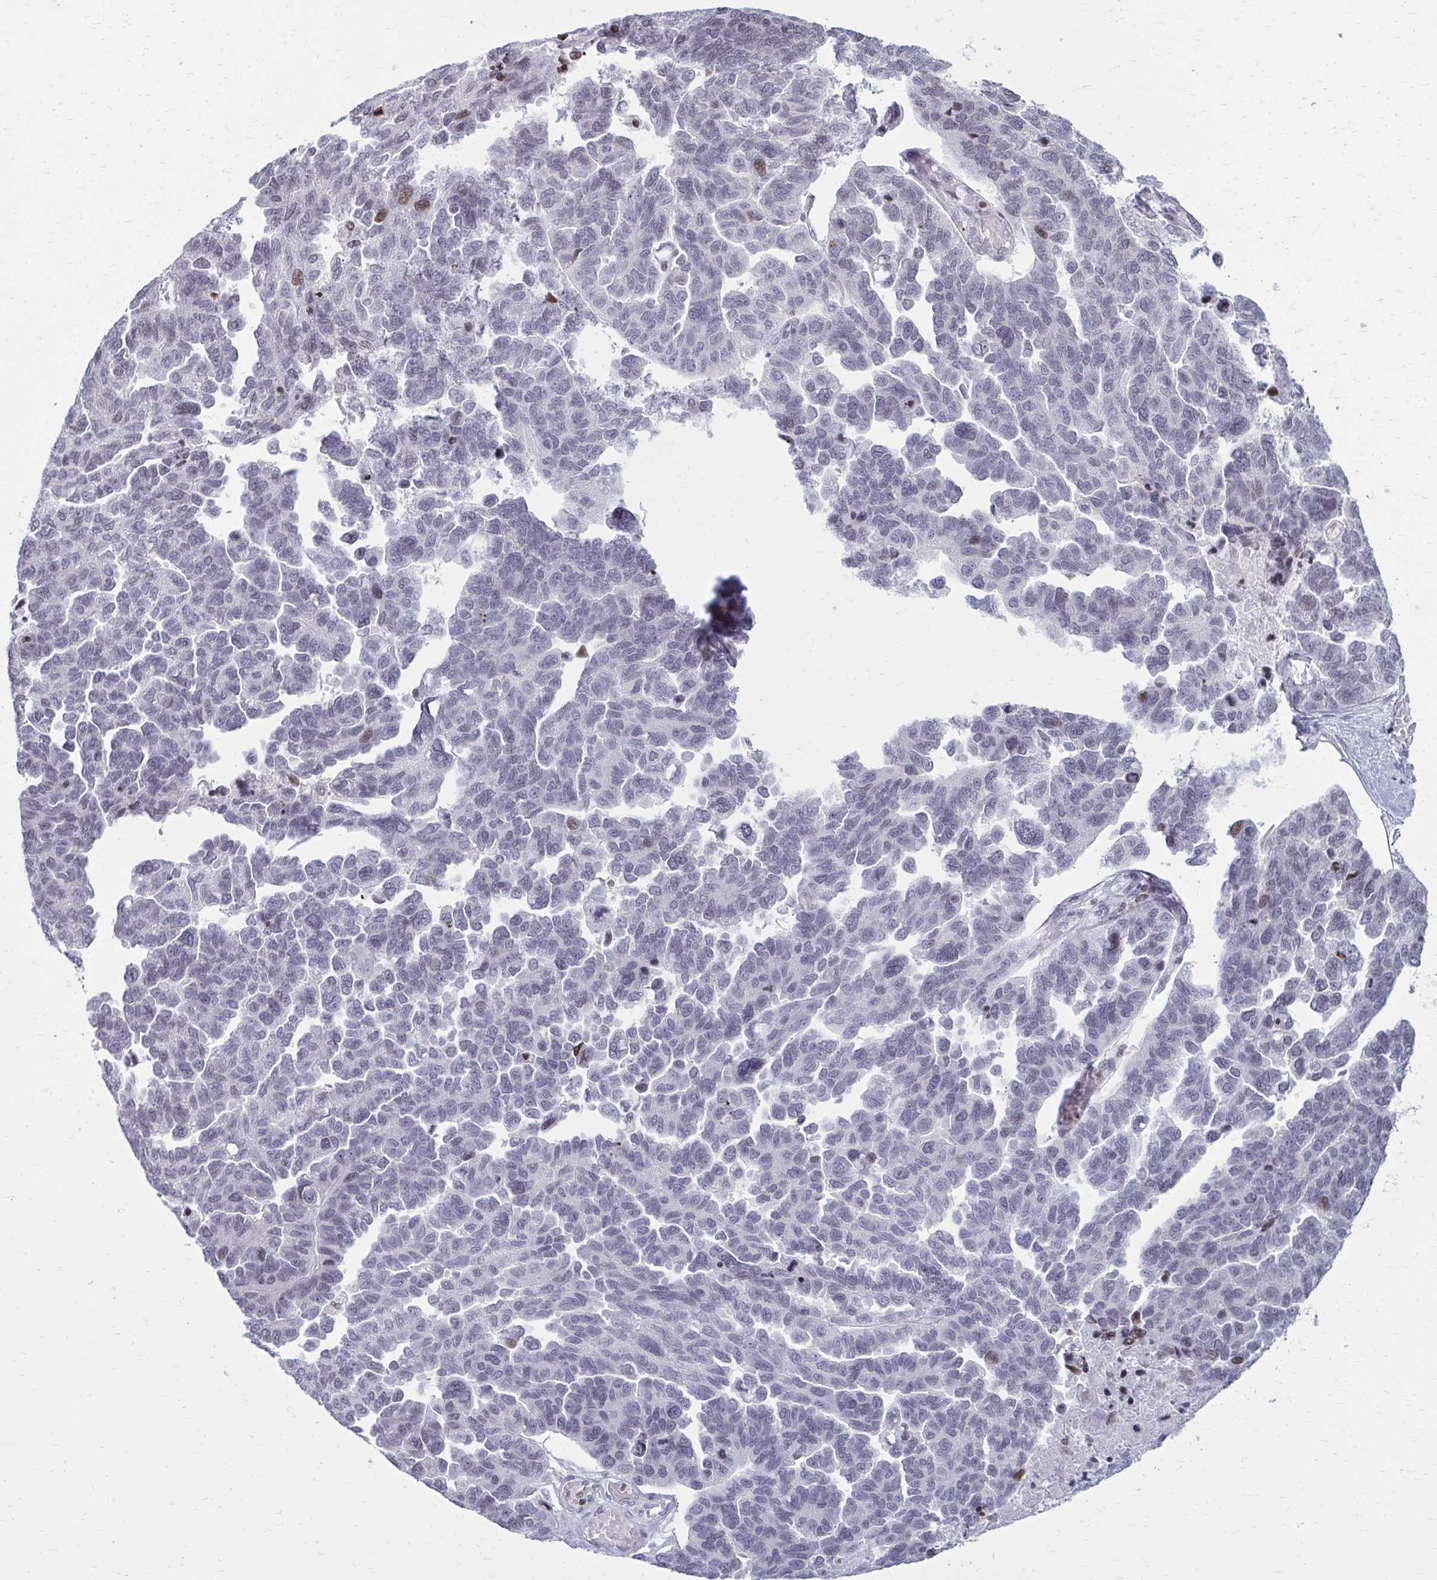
{"staining": {"intensity": "weak", "quantity": "<25%", "location": "nuclear"}, "tissue": "ovarian cancer", "cell_type": "Tumor cells", "image_type": "cancer", "snomed": [{"axis": "morphology", "description": "Cystadenocarcinoma, serous, NOS"}, {"axis": "topography", "description": "Ovary"}], "caption": "Ovarian serous cystadenocarcinoma was stained to show a protein in brown. There is no significant expression in tumor cells. The staining was performed using DAB (3,3'-diaminobenzidine) to visualize the protein expression in brown, while the nuclei were stained in blue with hematoxylin (Magnification: 20x).", "gene": "AP5M1", "patient": {"sex": "female", "age": 64}}